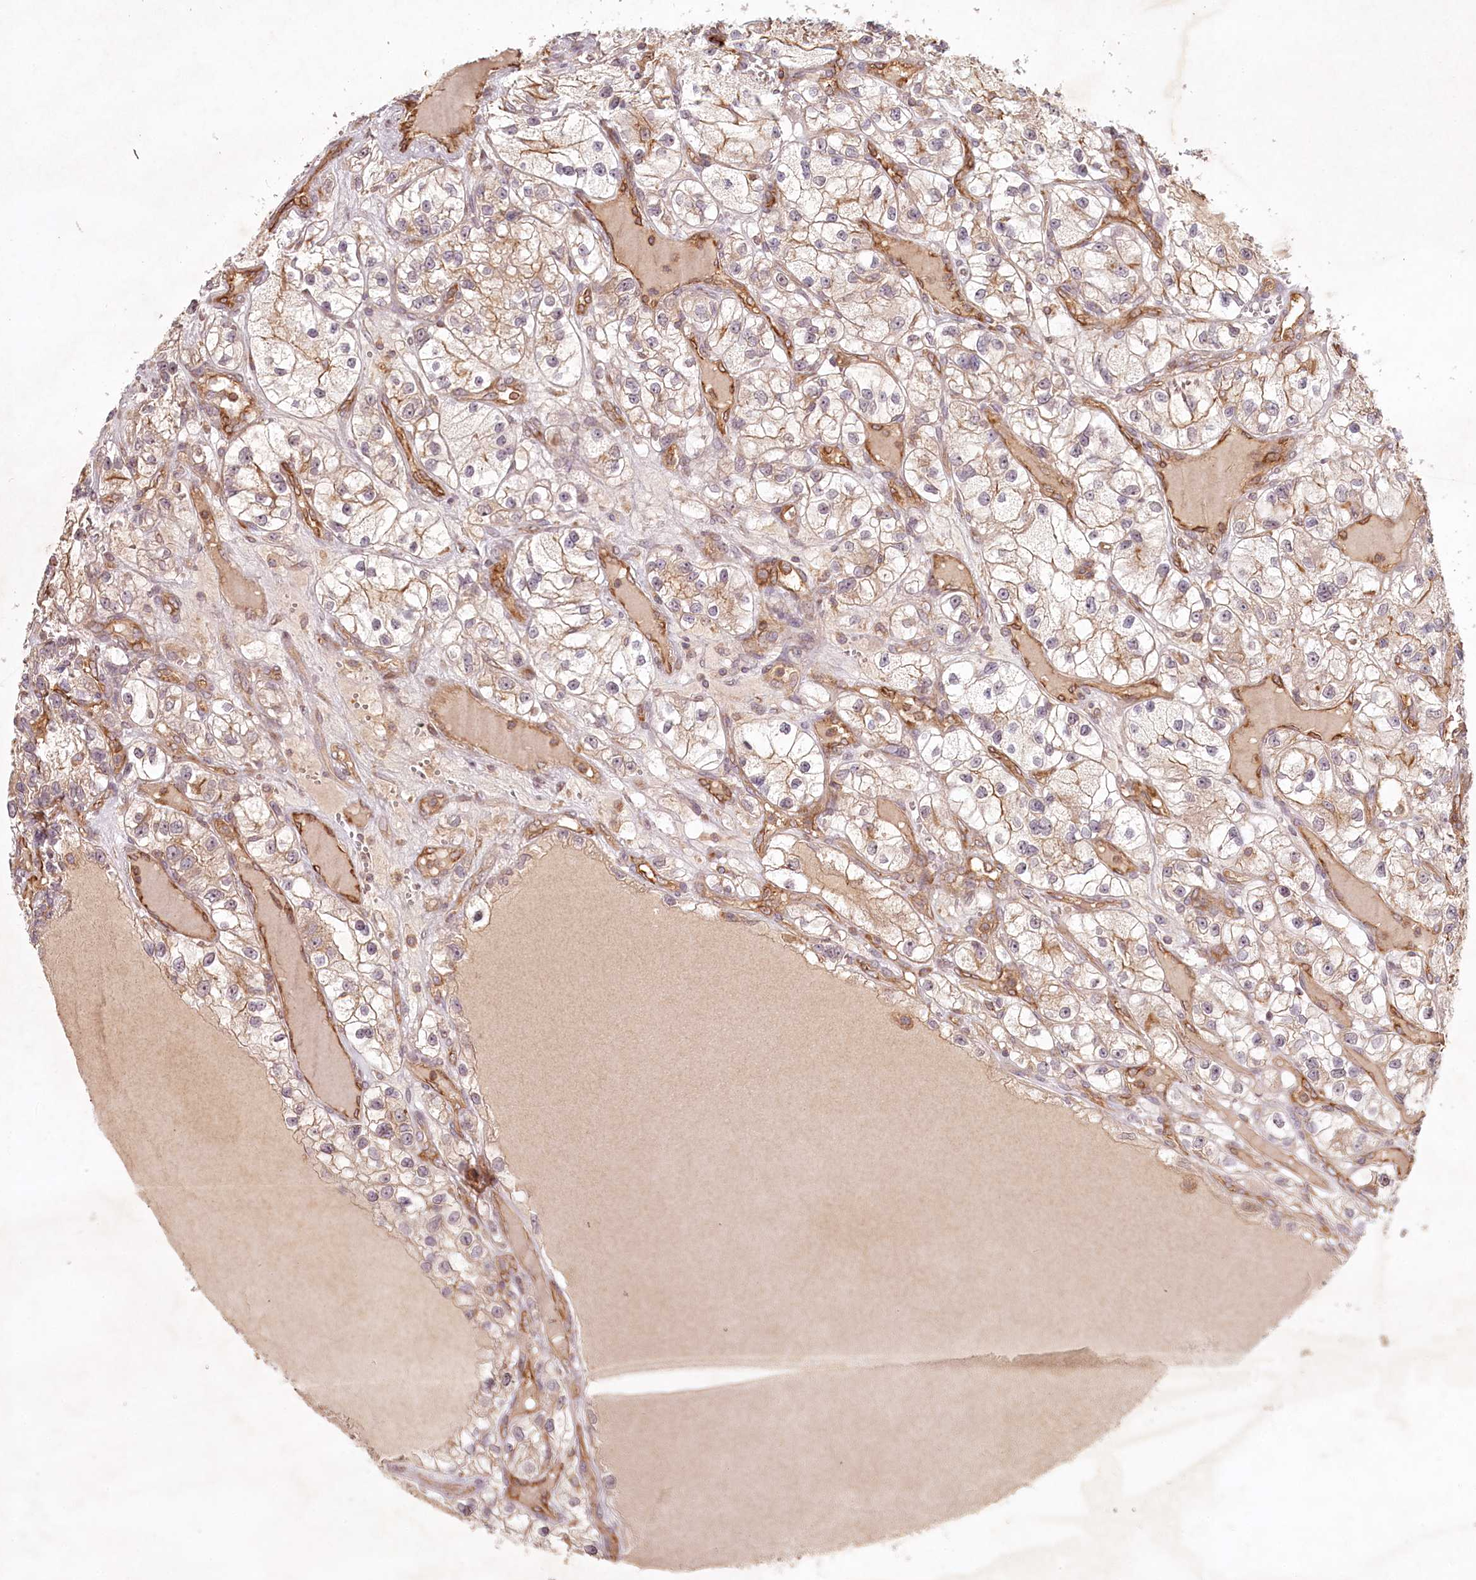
{"staining": {"intensity": "moderate", "quantity": "25%-75%", "location": "cytoplasmic/membranous"}, "tissue": "renal cancer", "cell_type": "Tumor cells", "image_type": "cancer", "snomed": [{"axis": "morphology", "description": "Adenocarcinoma, NOS"}, {"axis": "topography", "description": "Kidney"}], "caption": "Immunohistochemistry (DAB) staining of human renal adenocarcinoma exhibits moderate cytoplasmic/membranous protein positivity in approximately 25%-75% of tumor cells. The staining was performed using DAB (3,3'-diaminobenzidine), with brown indicating positive protein expression. Nuclei are stained blue with hematoxylin.", "gene": "TMIE", "patient": {"sex": "female", "age": 57}}